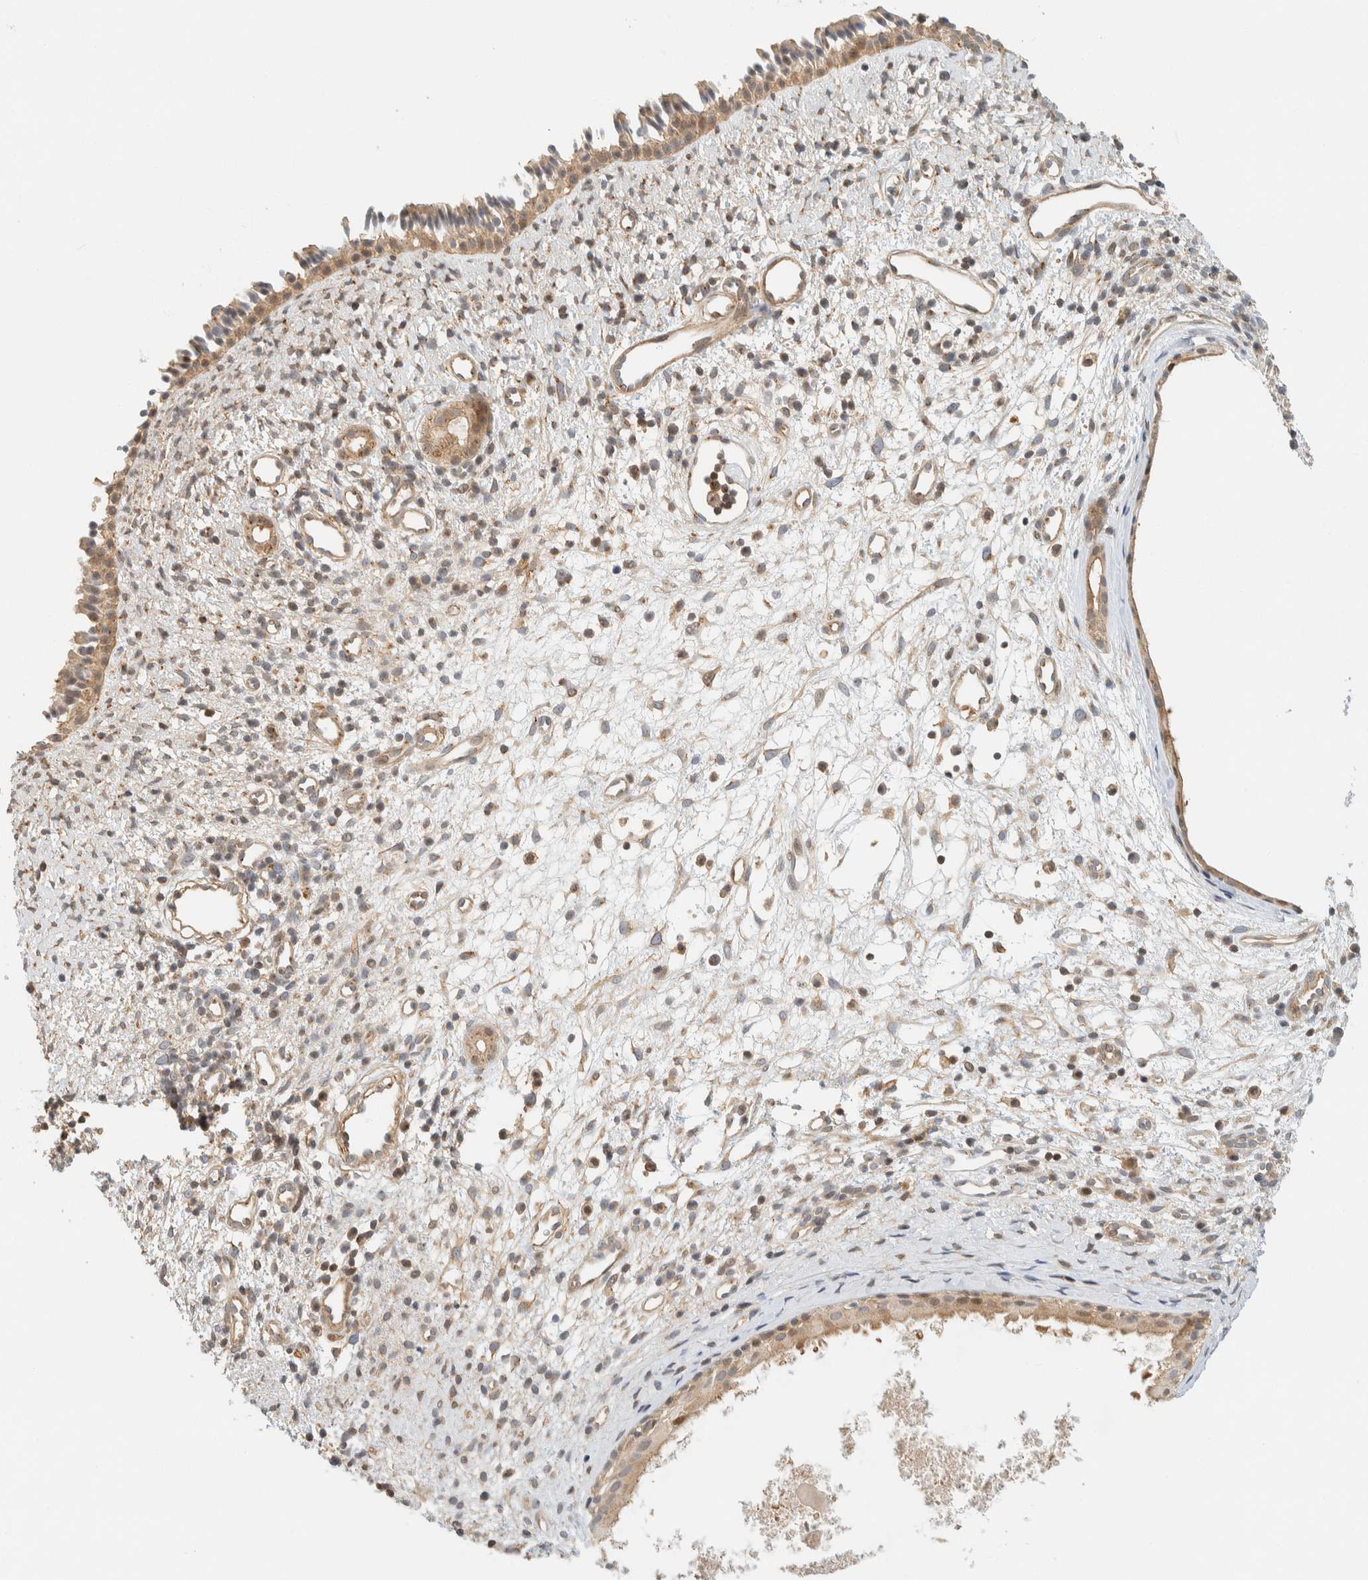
{"staining": {"intensity": "moderate", "quantity": ">75%", "location": "cytoplasmic/membranous"}, "tissue": "nasopharynx", "cell_type": "Respiratory epithelial cells", "image_type": "normal", "snomed": [{"axis": "morphology", "description": "Normal tissue, NOS"}, {"axis": "topography", "description": "Nasopharynx"}], "caption": "Respiratory epithelial cells demonstrate medium levels of moderate cytoplasmic/membranous positivity in approximately >75% of cells in benign nasopharynx.", "gene": "ARFGEF1", "patient": {"sex": "male", "age": 22}}